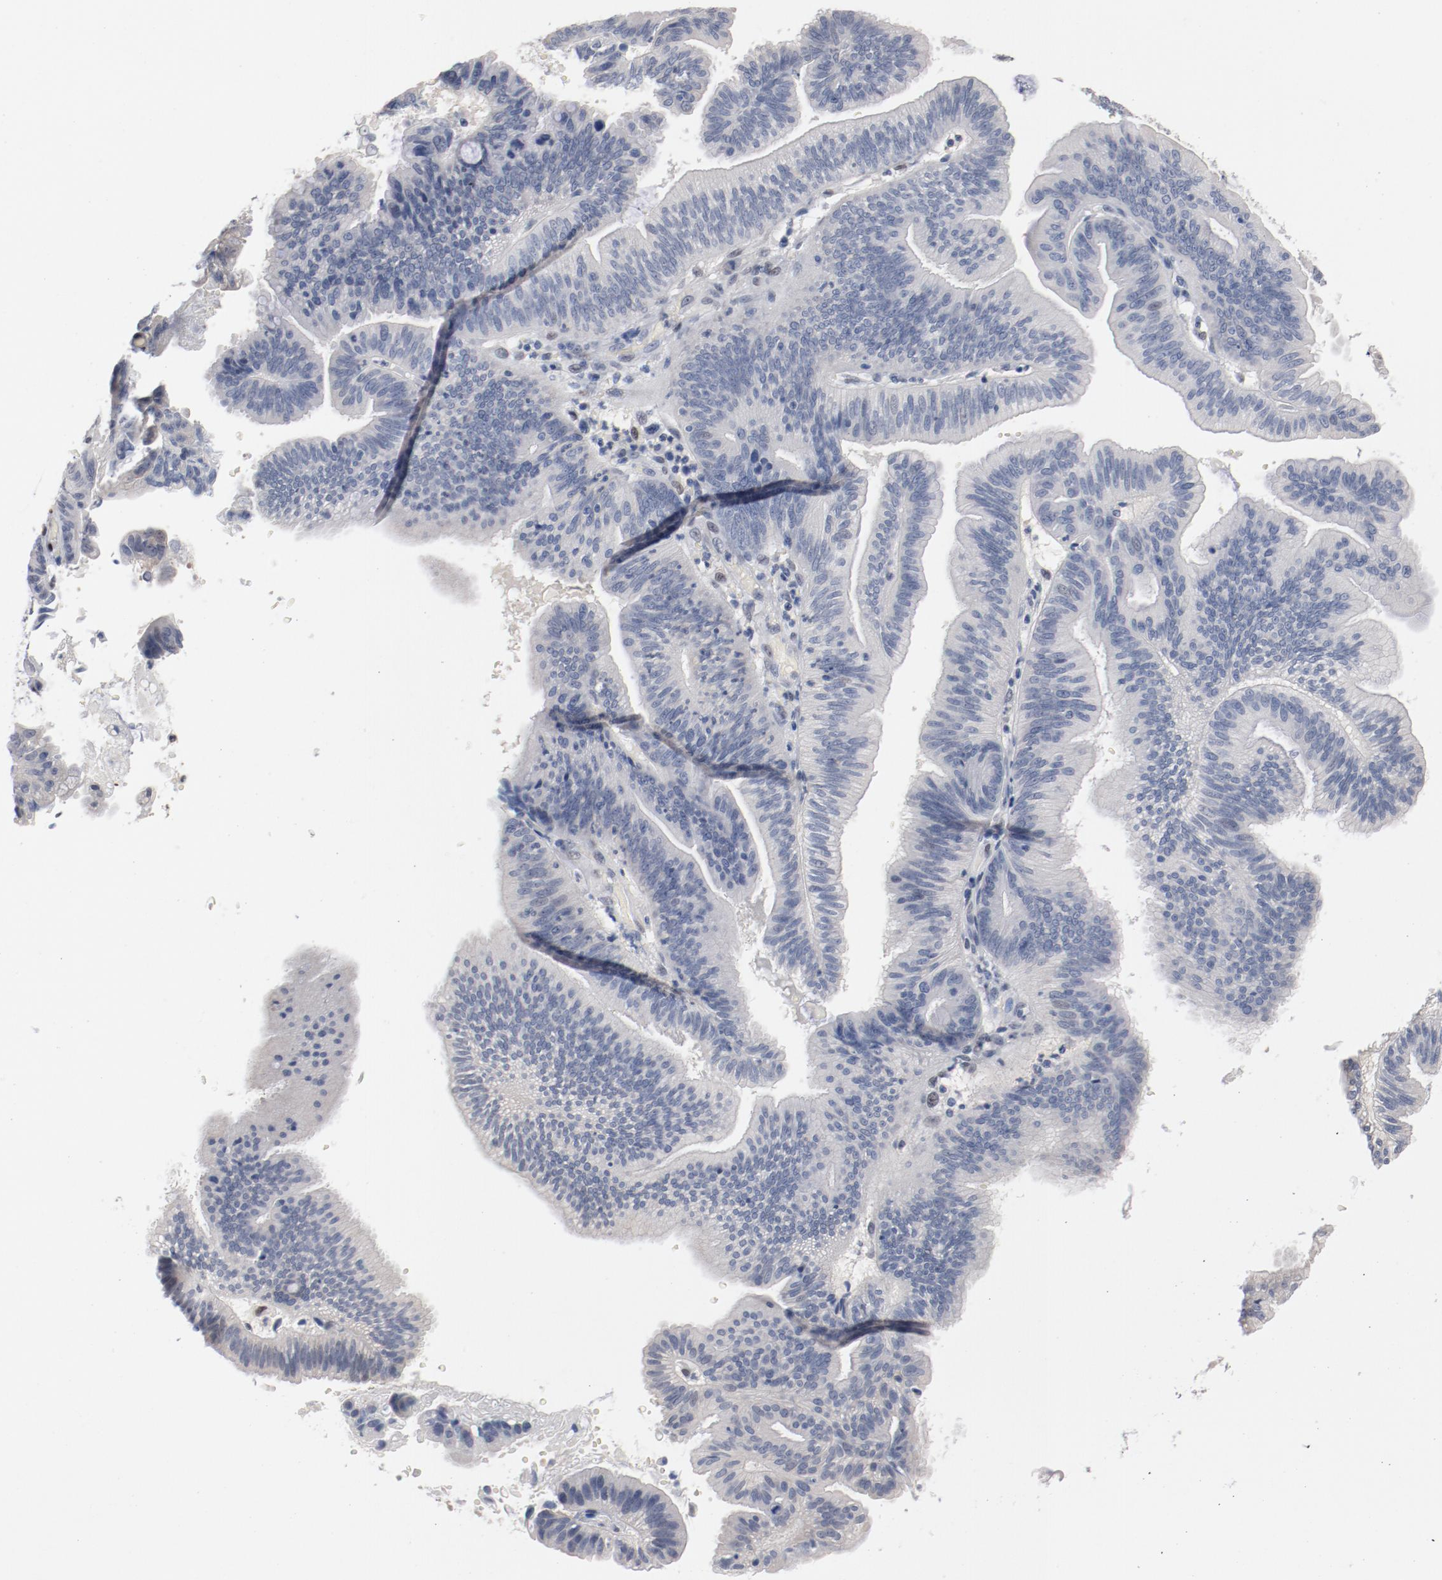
{"staining": {"intensity": "negative", "quantity": "none", "location": "none"}, "tissue": "pancreatic cancer", "cell_type": "Tumor cells", "image_type": "cancer", "snomed": [{"axis": "morphology", "description": "Adenocarcinoma, NOS"}, {"axis": "topography", "description": "Pancreas"}], "caption": "The photomicrograph shows no staining of tumor cells in pancreatic cancer.", "gene": "ZEB2", "patient": {"sex": "male", "age": 82}}